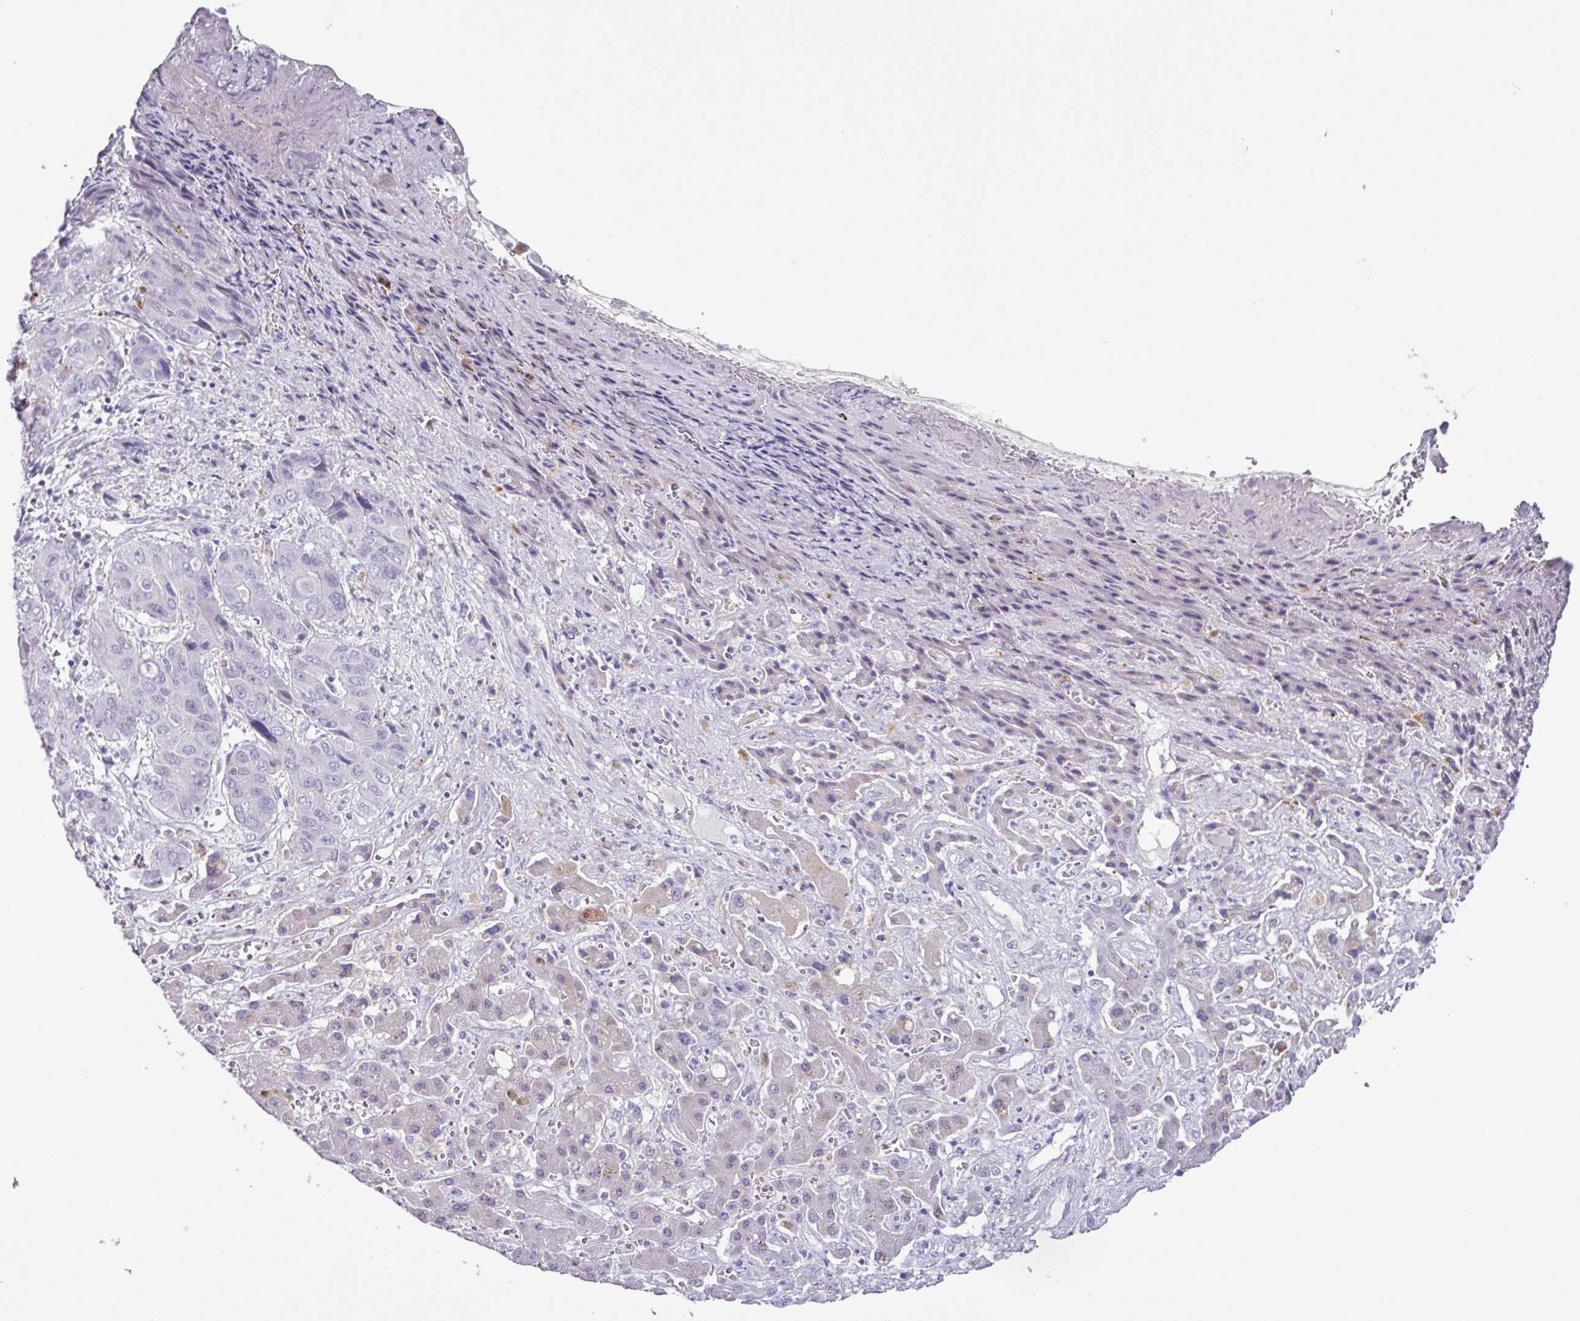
{"staining": {"intensity": "moderate", "quantity": "<25%", "location": "cytoplasmic/membranous"}, "tissue": "liver cancer", "cell_type": "Tumor cells", "image_type": "cancer", "snomed": [{"axis": "morphology", "description": "Cholangiocarcinoma"}, {"axis": "topography", "description": "Liver"}], "caption": "The image exhibits staining of cholangiocarcinoma (liver), revealing moderate cytoplasmic/membranous protein staining (brown color) within tumor cells. The staining was performed using DAB to visualize the protein expression in brown, while the nuclei were stained in blue with hematoxylin (Magnification: 20x).", "gene": "AGO3", "patient": {"sex": "male", "age": 67}}